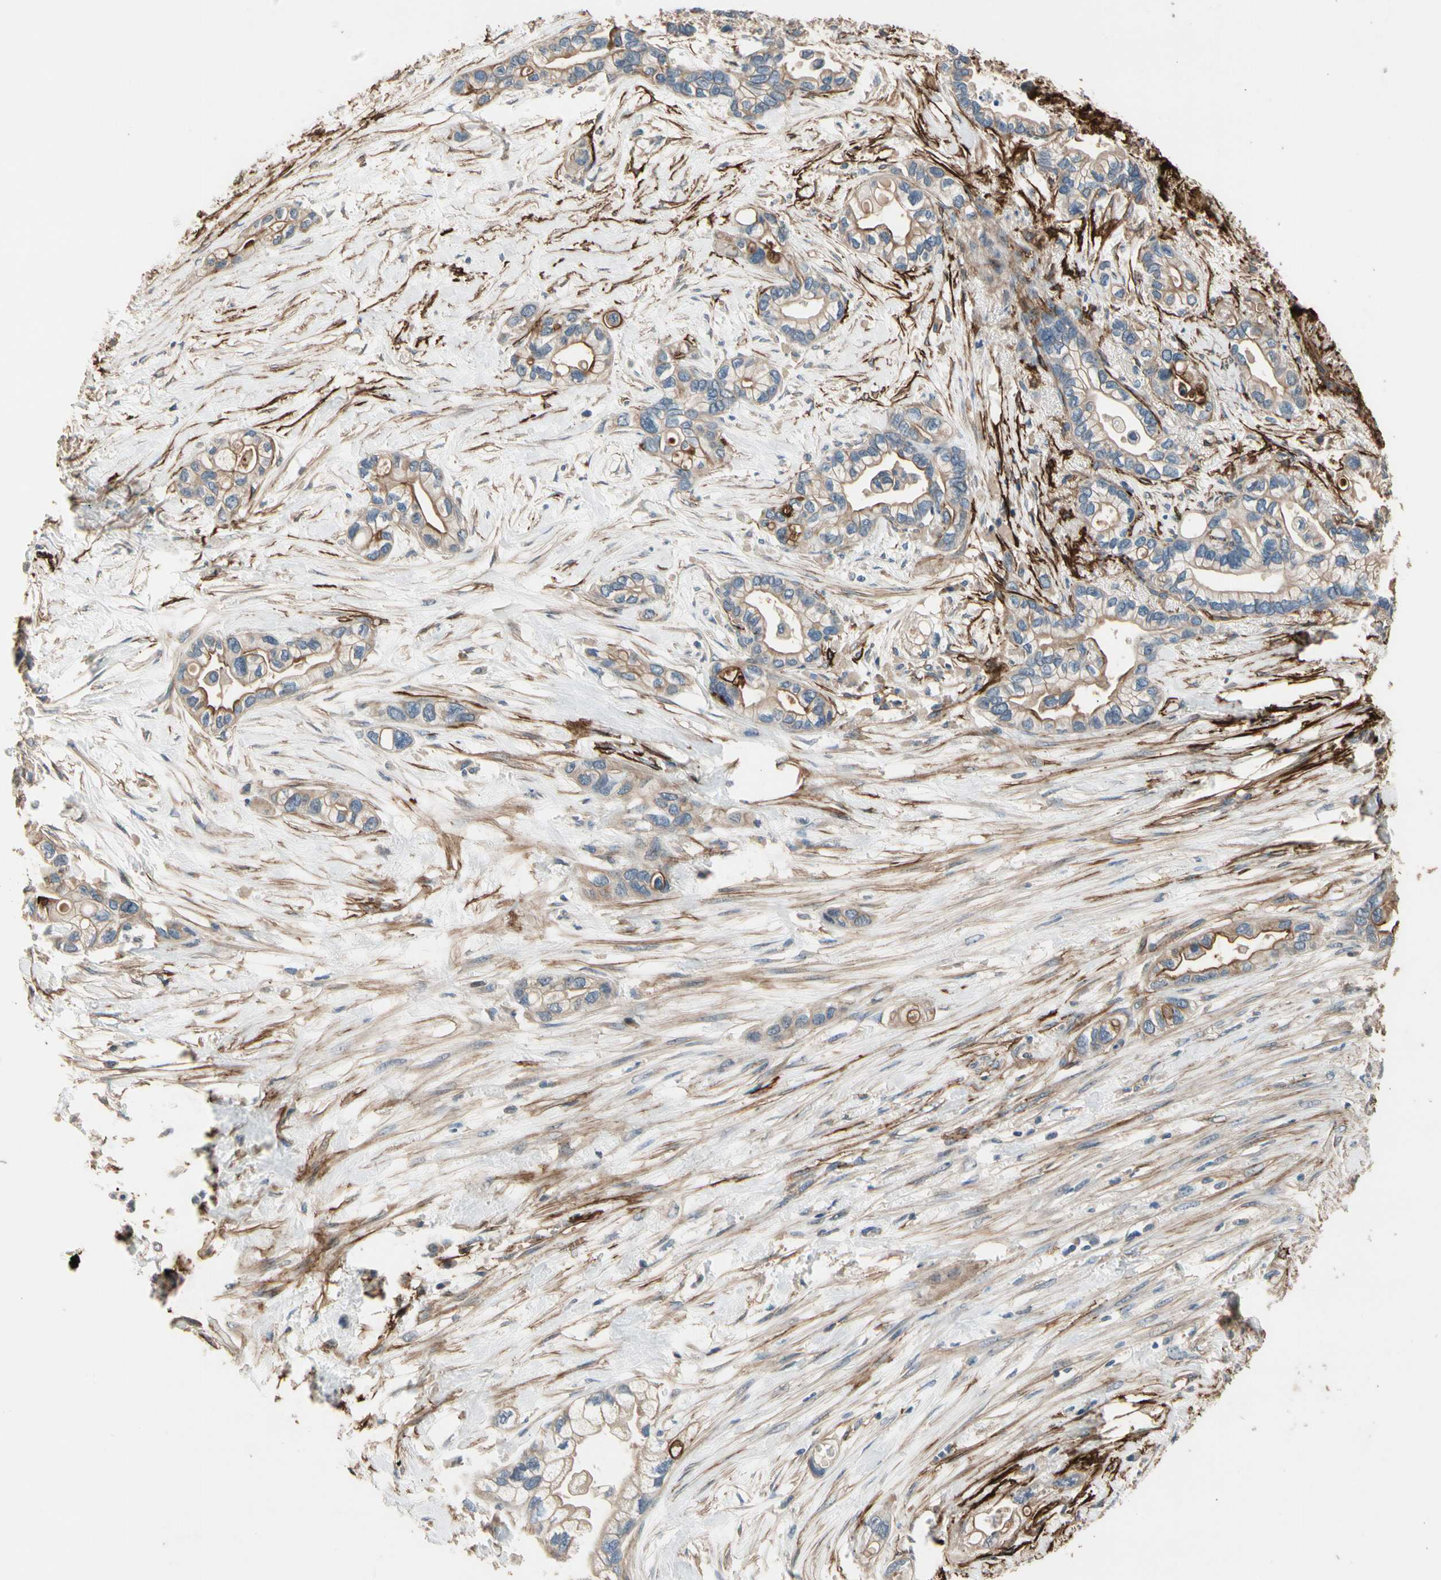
{"staining": {"intensity": "moderate", "quantity": ">75%", "location": "cytoplasmic/membranous"}, "tissue": "pancreatic cancer", "cell_type": "Tumor cells", "image_type": "cancer", "snomed": [{"axis": "morphology", "description": "Adenocarcinoma, NOS"}, {"axis": "topography", "description": "Pancreas"}], "caption": "The immunohistochemical stain highlights moderate cytoplasmic/membranous expression in tumor cells of pancreatic adenocarcinoma tissue. The protein of interest is stained brown, and the nuclei are stained in blue (DAB IHC with brightfield microscopy, high magnification).", "gene": "SUSD2", "patient": {"sex": "female", "age": 77}}